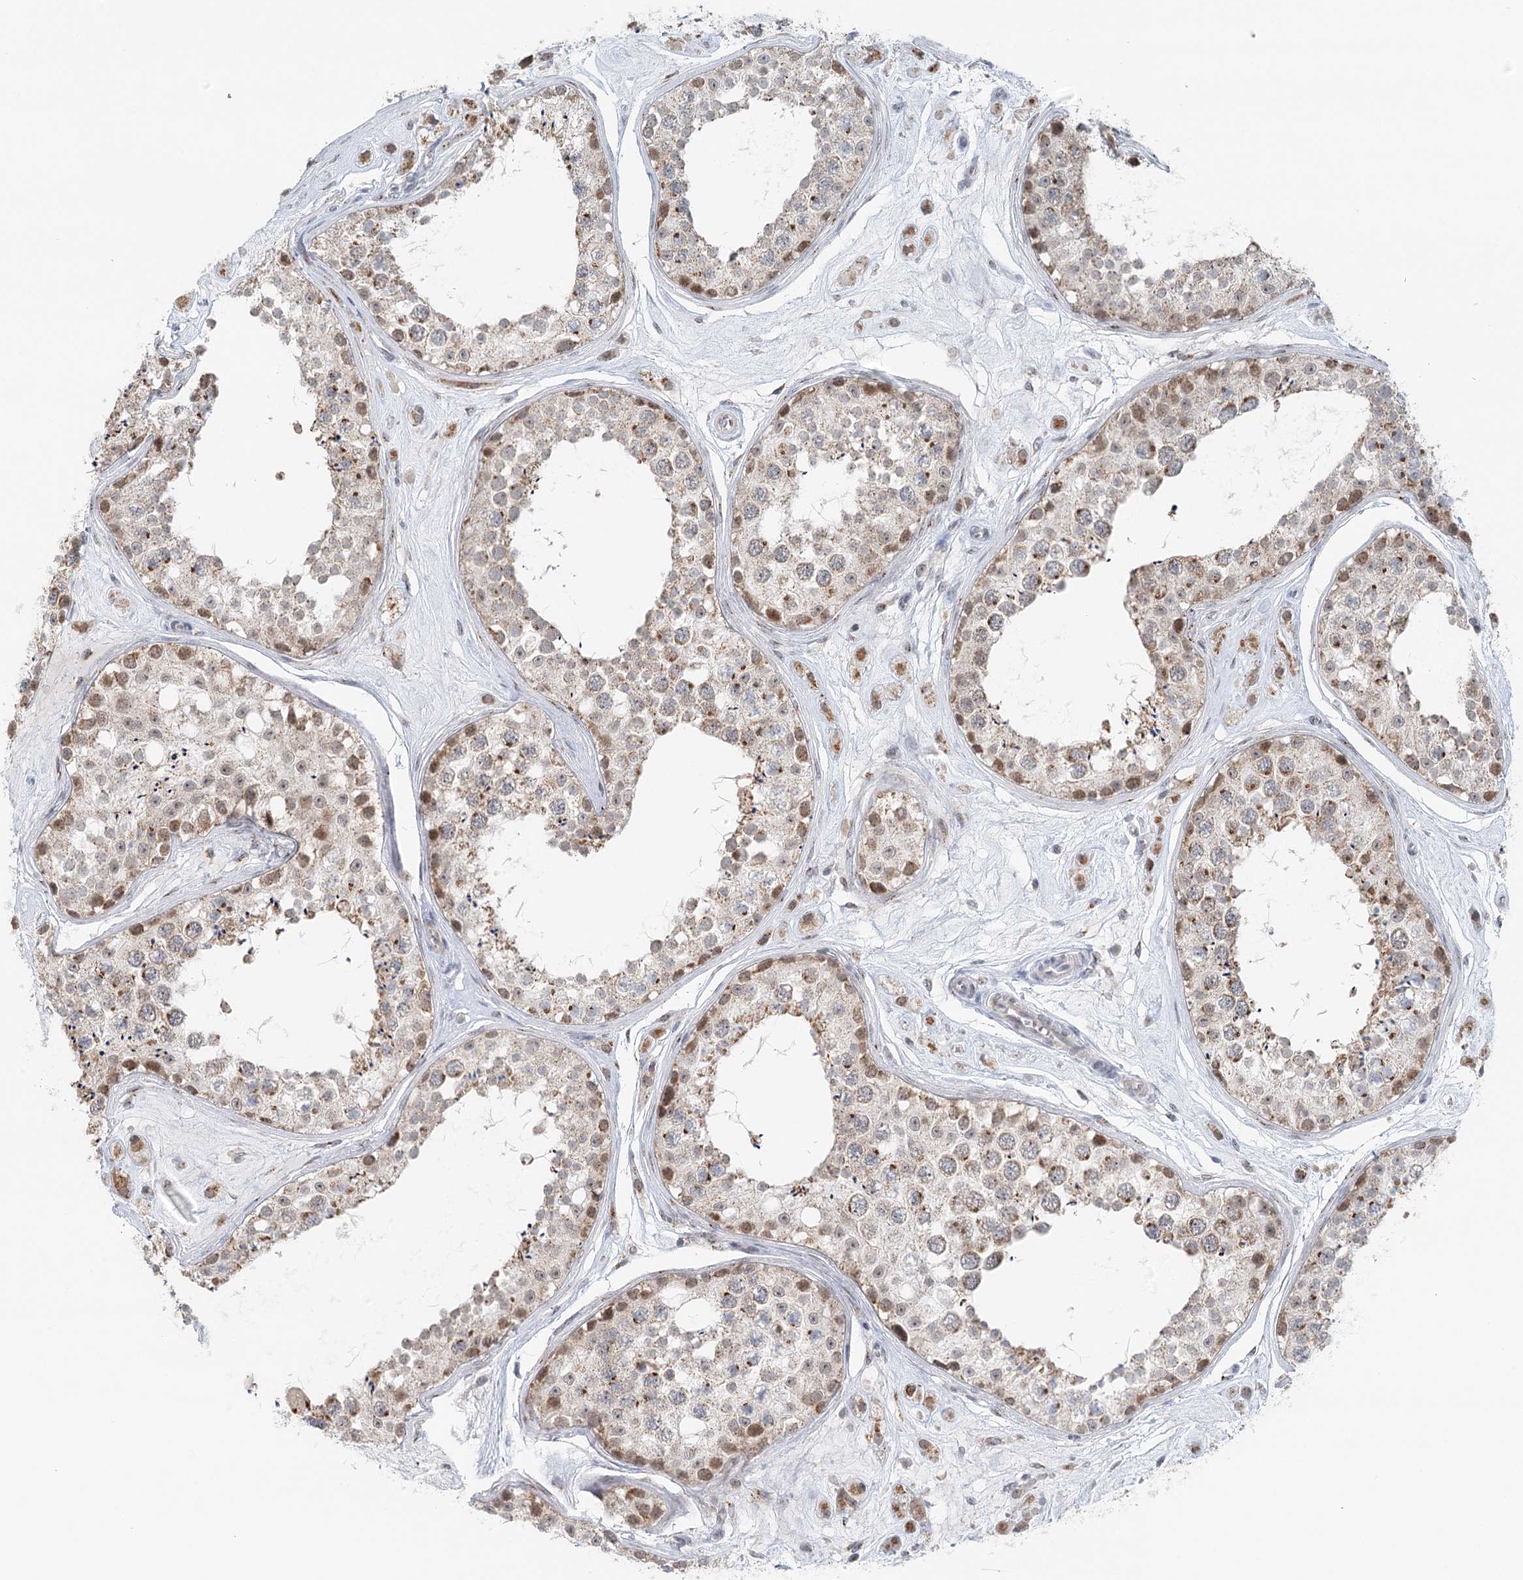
{"staining": {"intensity": "moderate", "quantity": ">75%", "location": "cytoplasmic/membranous"}, "tissue": "testis", "cell_type": "Cells in seminiferous ducts", "image_type": "normal", "snomed": [{"axis": "morphology", "description": "Normal tissue, NOS"}, {"axis": "topography", "description": "Testis"}], "caption": "Cells in seminiferous ducts display medium levels of moderate cytoplasmic/membranous staining in about >75% of cells in normal human testis.", "gene": "RNF150", "patient": {"sex": "male", "age": 25}}